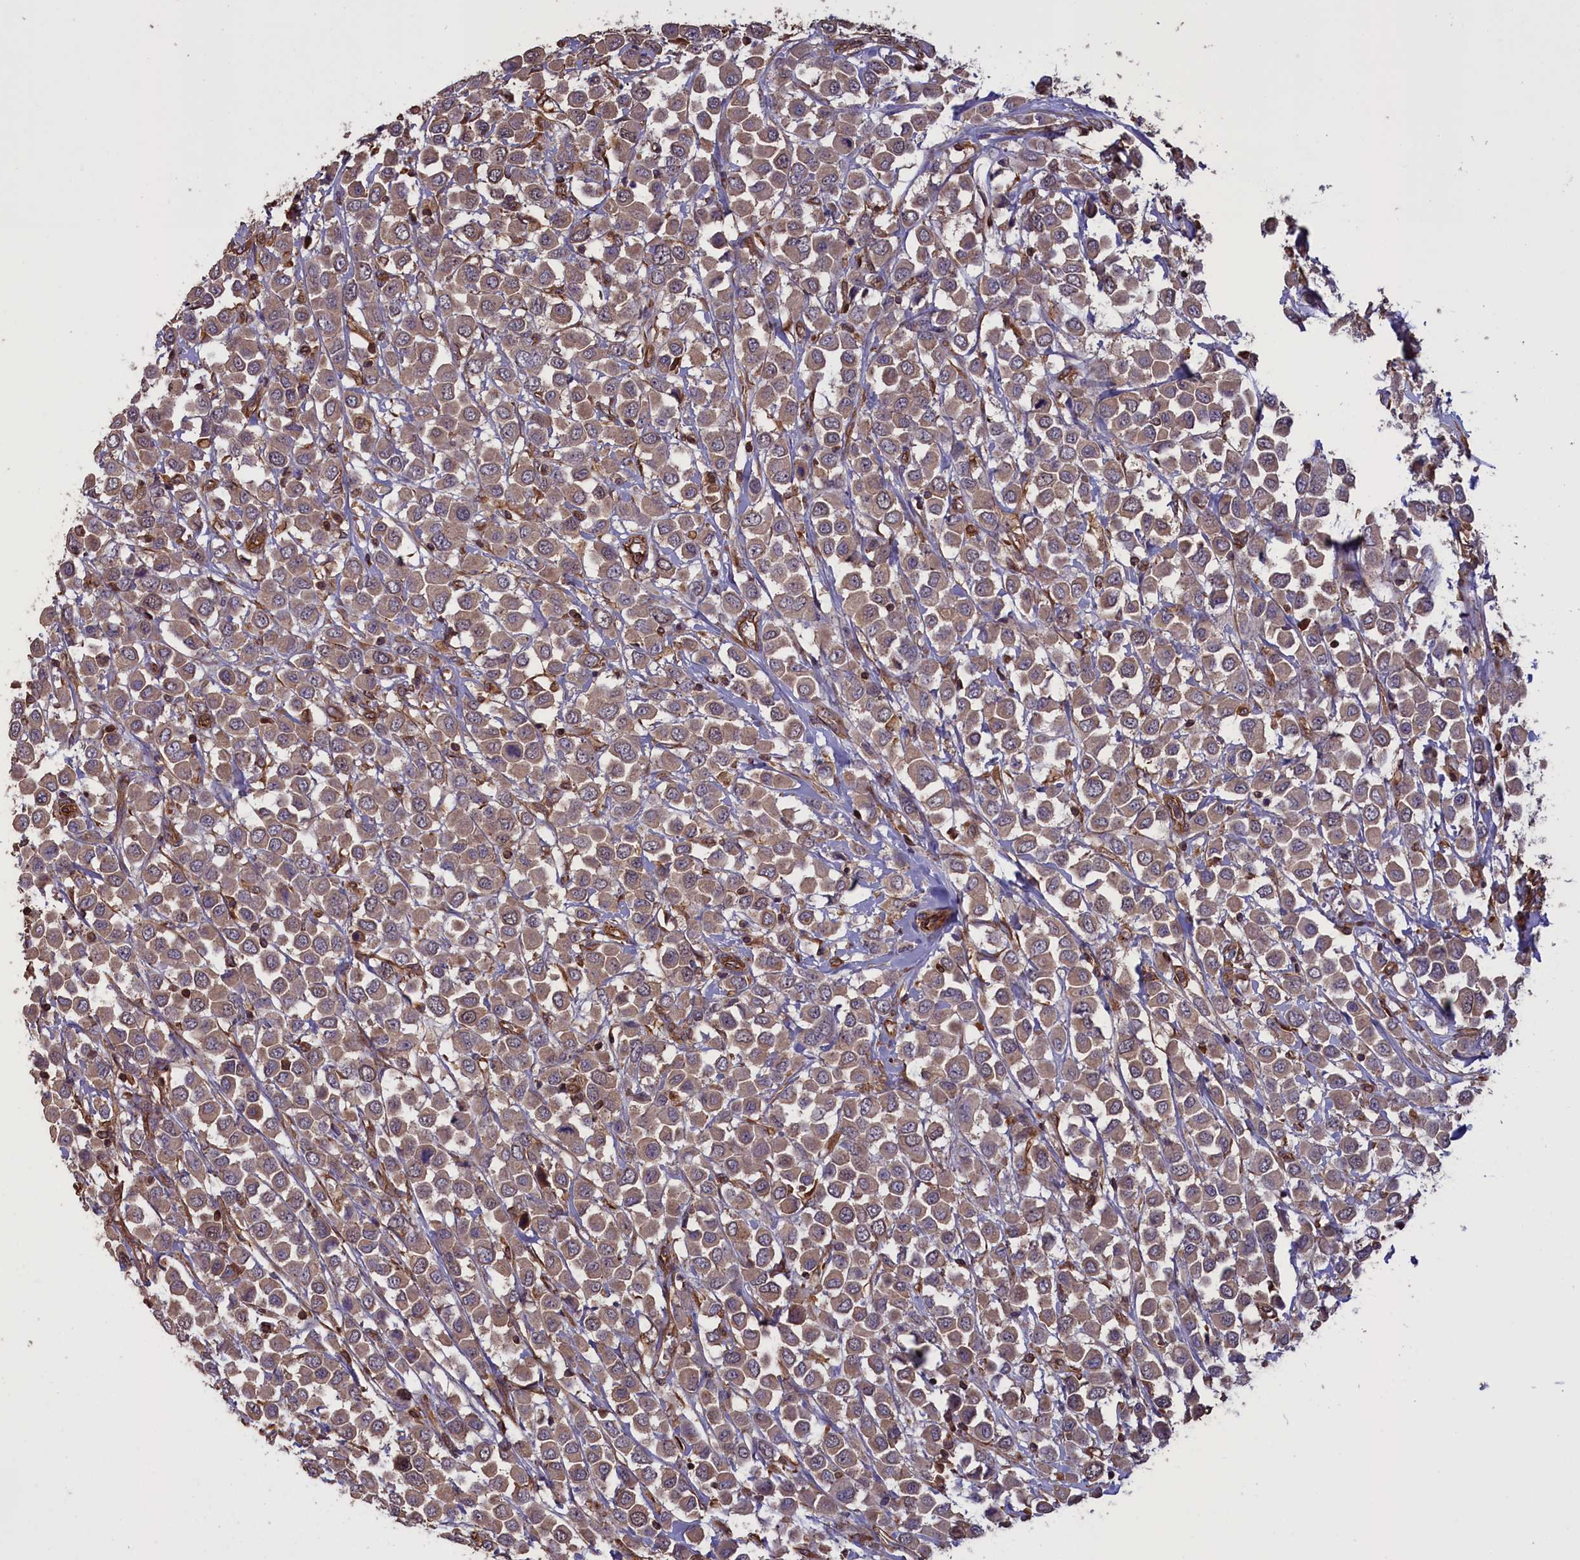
{"staining": {"intensity": "weak", "quantity": ">75%", "location": "cytoplasmic/membranous"}, "tissue": "breast cancer", "cell_type": "Tumor cells", "image_type": "cancer", "snomed": [{"axis": "morphology", "description": "Duct carcinoma"}, {"axis": "topography", "description": "Breast"}], "caption": "Immunohistochemistry histopathology image of human breast invasive ductal carcinoma stained for a protein (brown), which exhibits low levels of weak cytoplasmic/membranous positivity in about >75% of tumor cells.", "gene": "DAPK3", "patient": {"sex": "female", "age": 61}}